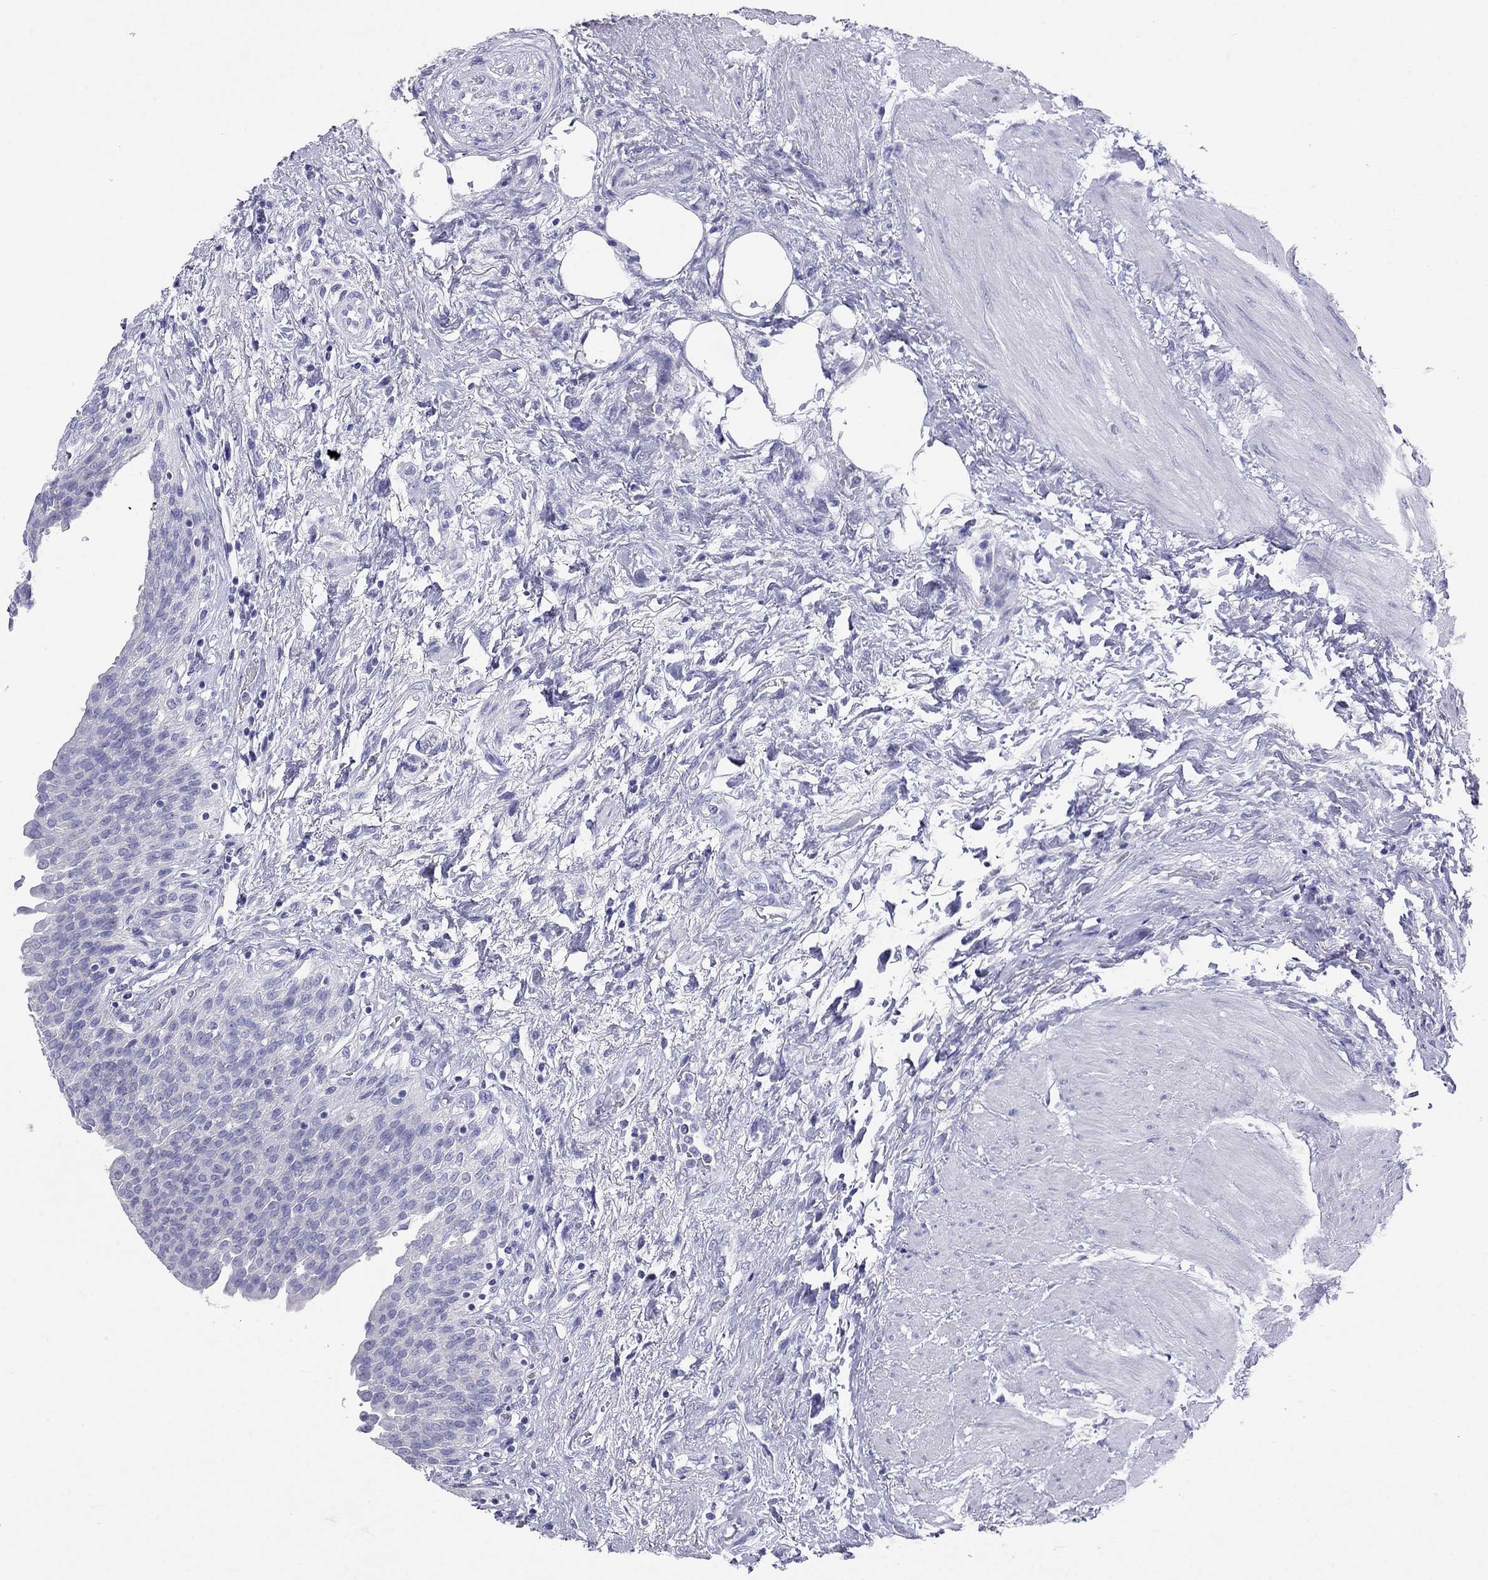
{"staining": {"intensity": "negative", "quantity": "none", "location": "none"}, "tissue": "urinary bladder", "cell_type": "Urothelial cells", "image_type": "normal", "snomed": [{"axis": "morphology", "description": "Normal tissue, NOS"}, {"axis": "morphology", "description": "Metaplasia, NOS"}, {"axis": "topography", "description": "Urinary bladder"}], "caption": "High power microscopy histopathology image of an immunohistochemistry micrograph of normal urinary bladder, revealing no significant expression in urothelial cells.", "gene": "DPY19L2", "patient": {"sex": "male", "age": 68}}